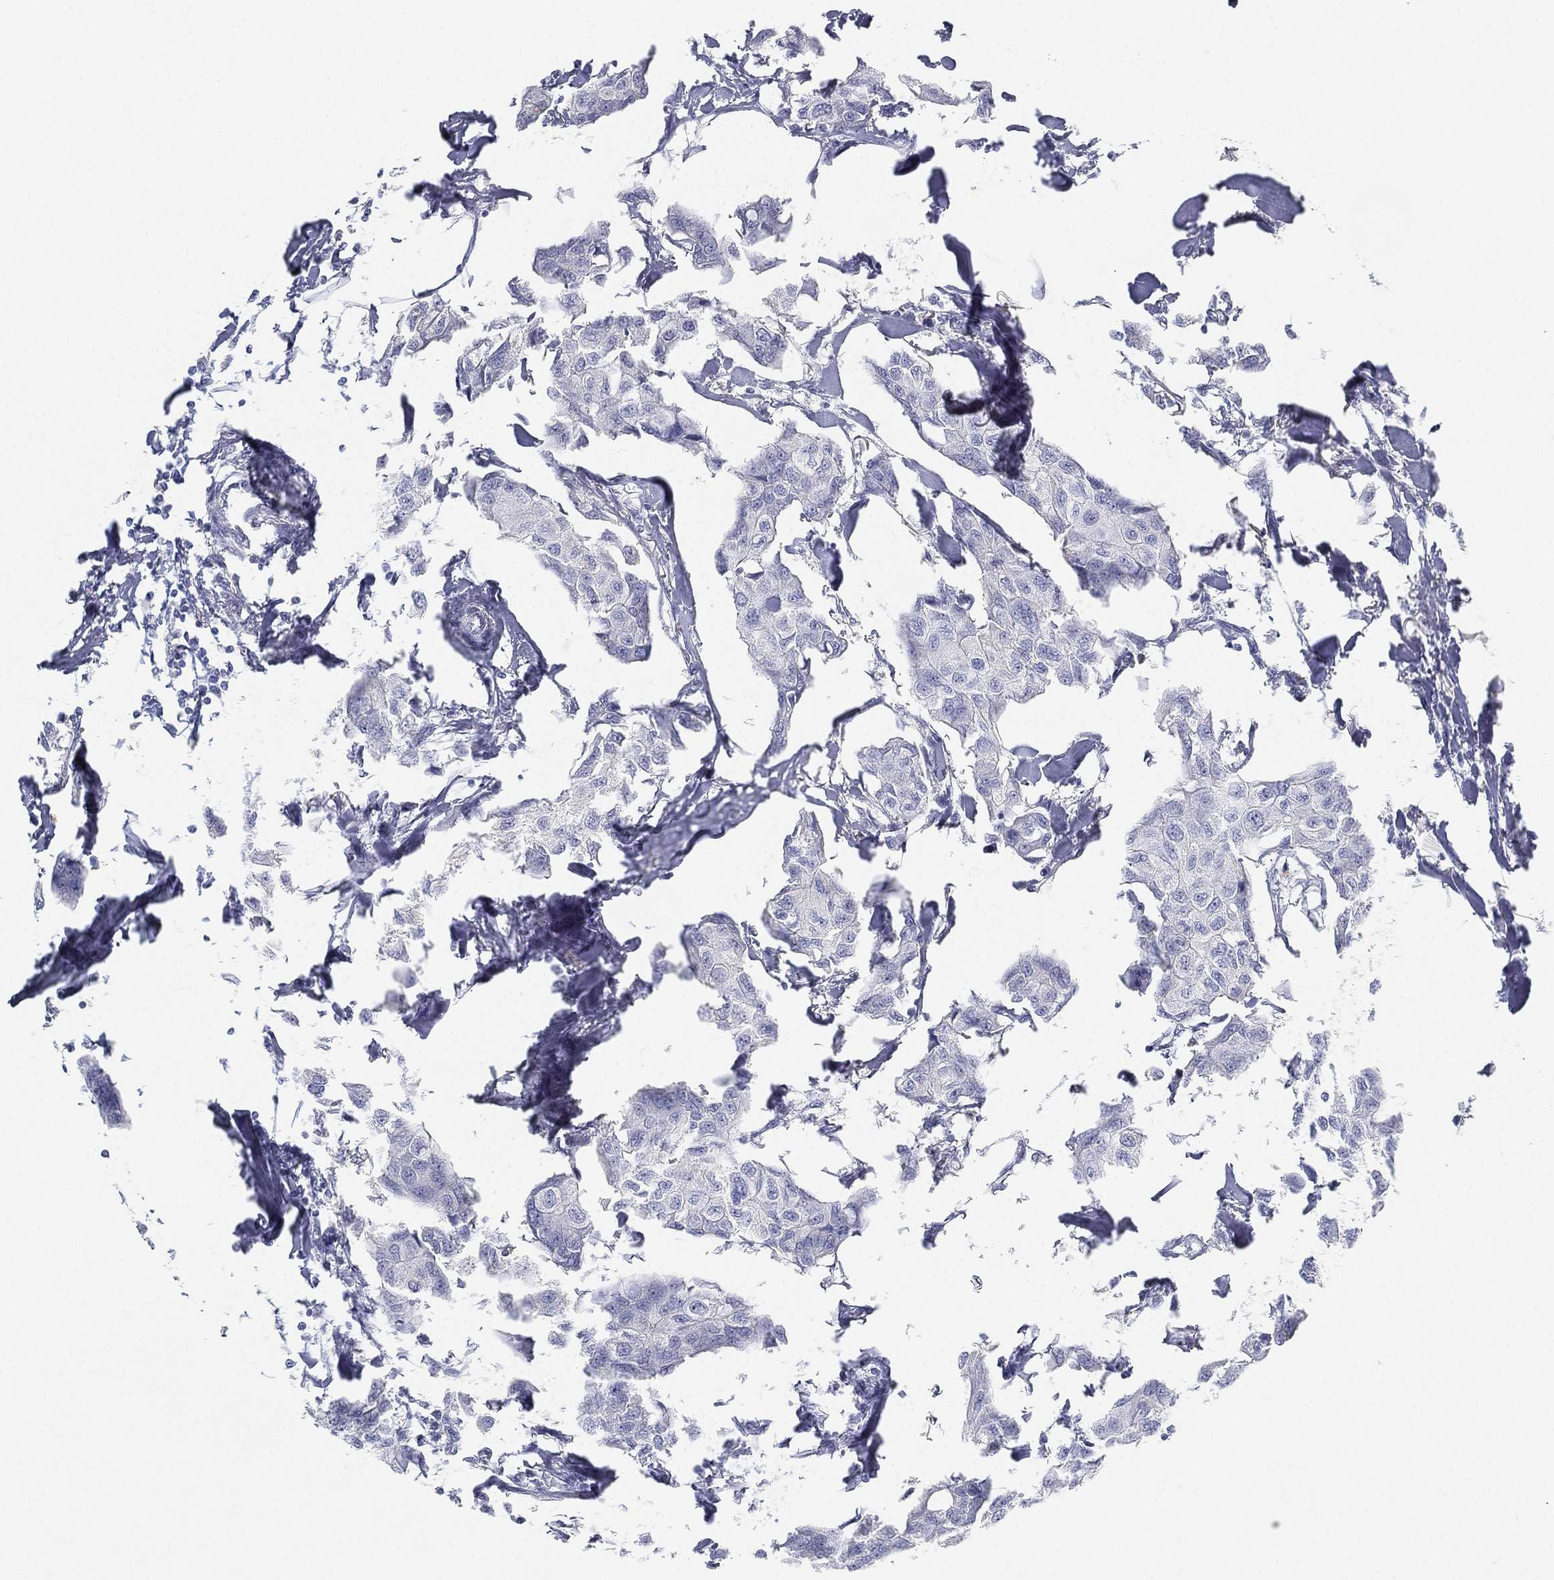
{"staining": {"intensity": "negative", "quantity": "none", "location": "none"}, "tissue": "breast cancer", "cell_type": "Tumor cells", "image_type": "cancer", "snomed": [{"axis": "morphology", "description": "Duct carcinoma"}, {"axis": "topography", "description": "Breast"}], "caption": "Immunohistochemical staining of breast infiltrating ductal carcinoma demonstrates no significant staining in tumor cells.", "gene": "GPR61", "patient": {"sex": "female", "age": 80}}